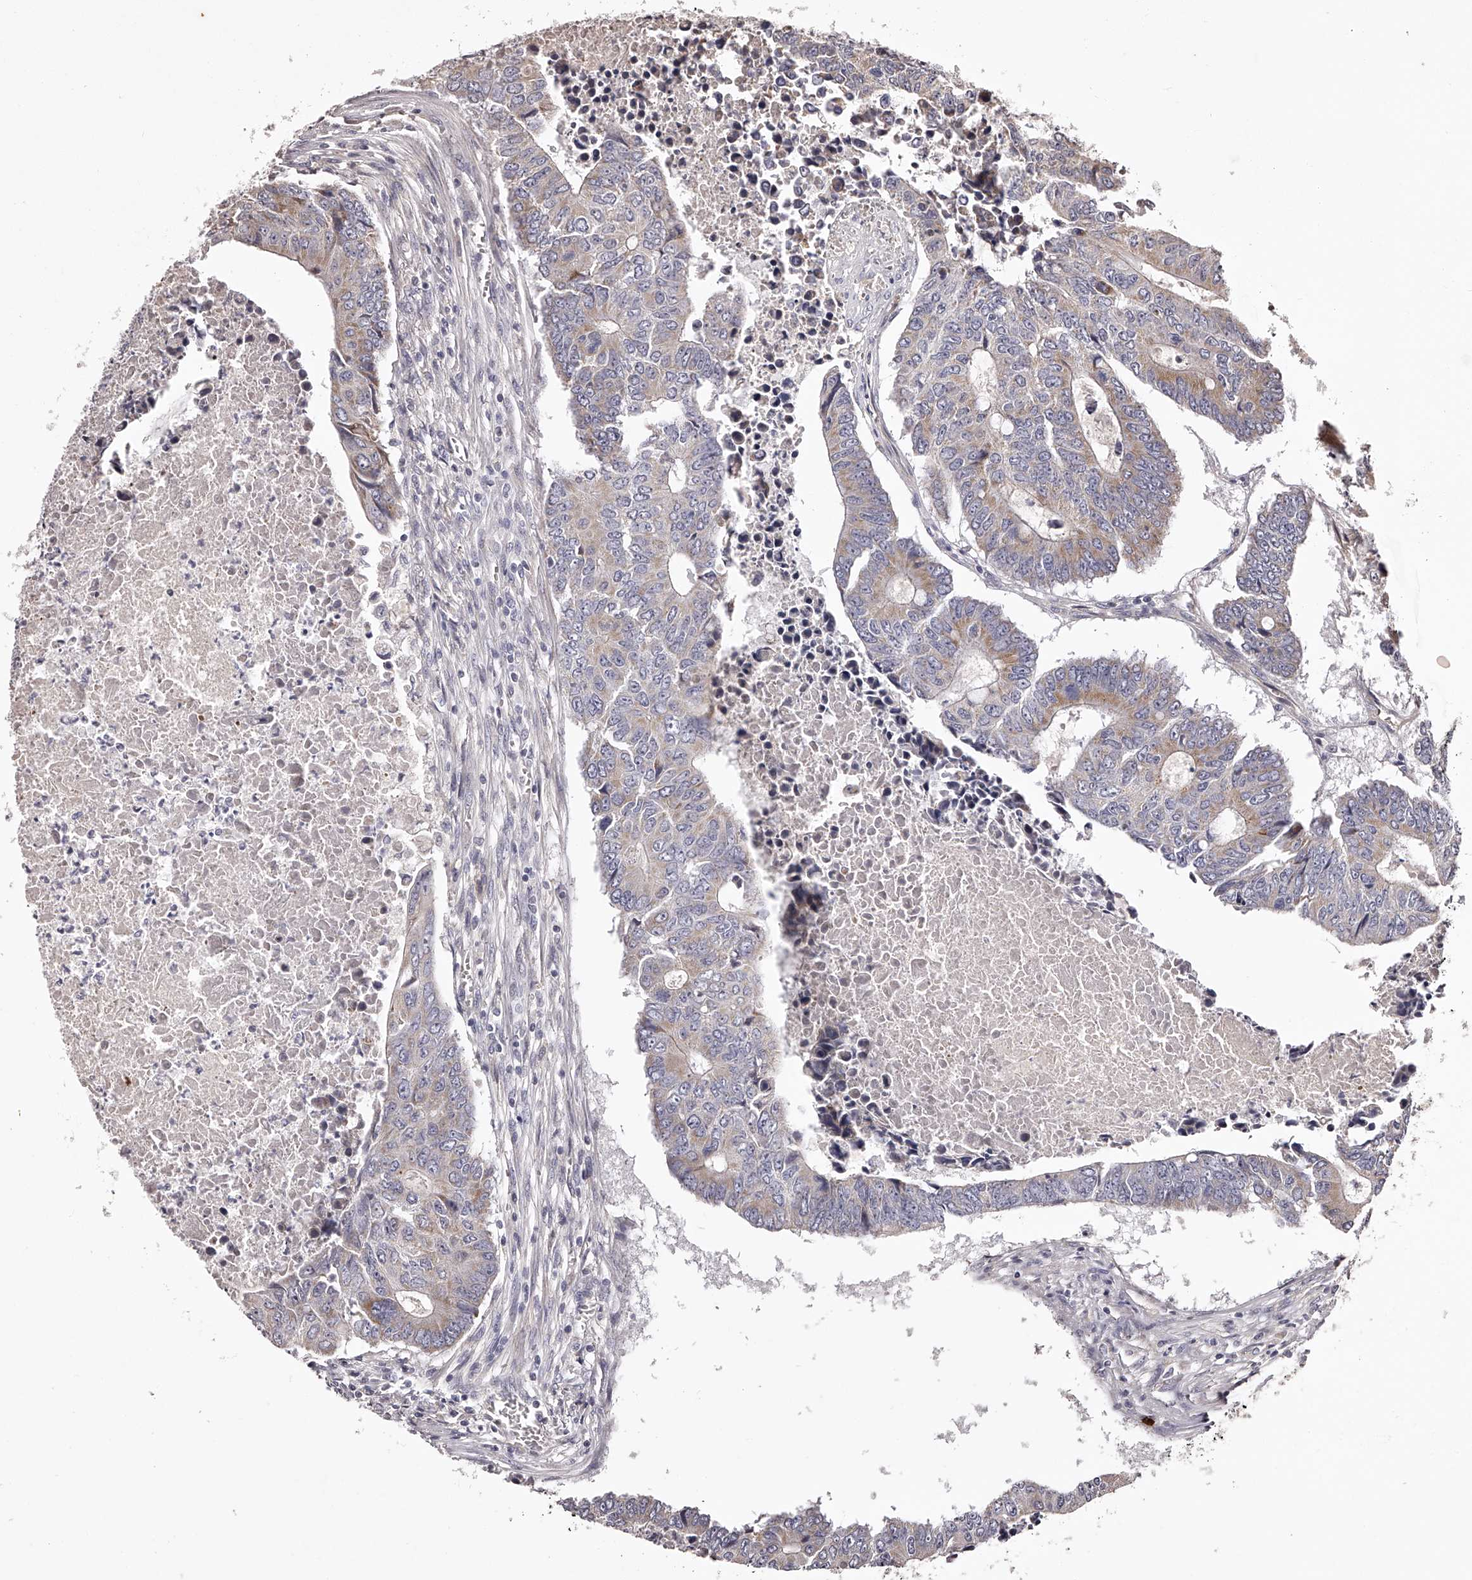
{"staining": {"intensity": "weak", "quantity": "25%-75%", "location": "cytoplasmic/membranous"}, "tissue": "colorectal cancer", "cell_type": "Tumor cells", "image_type": "cancer", "snomed": [{"axis": "morphology", "description": "Adenocarcinoma, NOS"}, {"axis": "topography", "description": "Colon"}], "caption": "Human colorectal adenocarcinoma stained for a protein (brown) reveals weak cytoplasmic/membranous positive staining in approximately 25%-75% of tumor cells.", "gene": "ODF2L", "patient": {"sex": "male", "age": 87}}